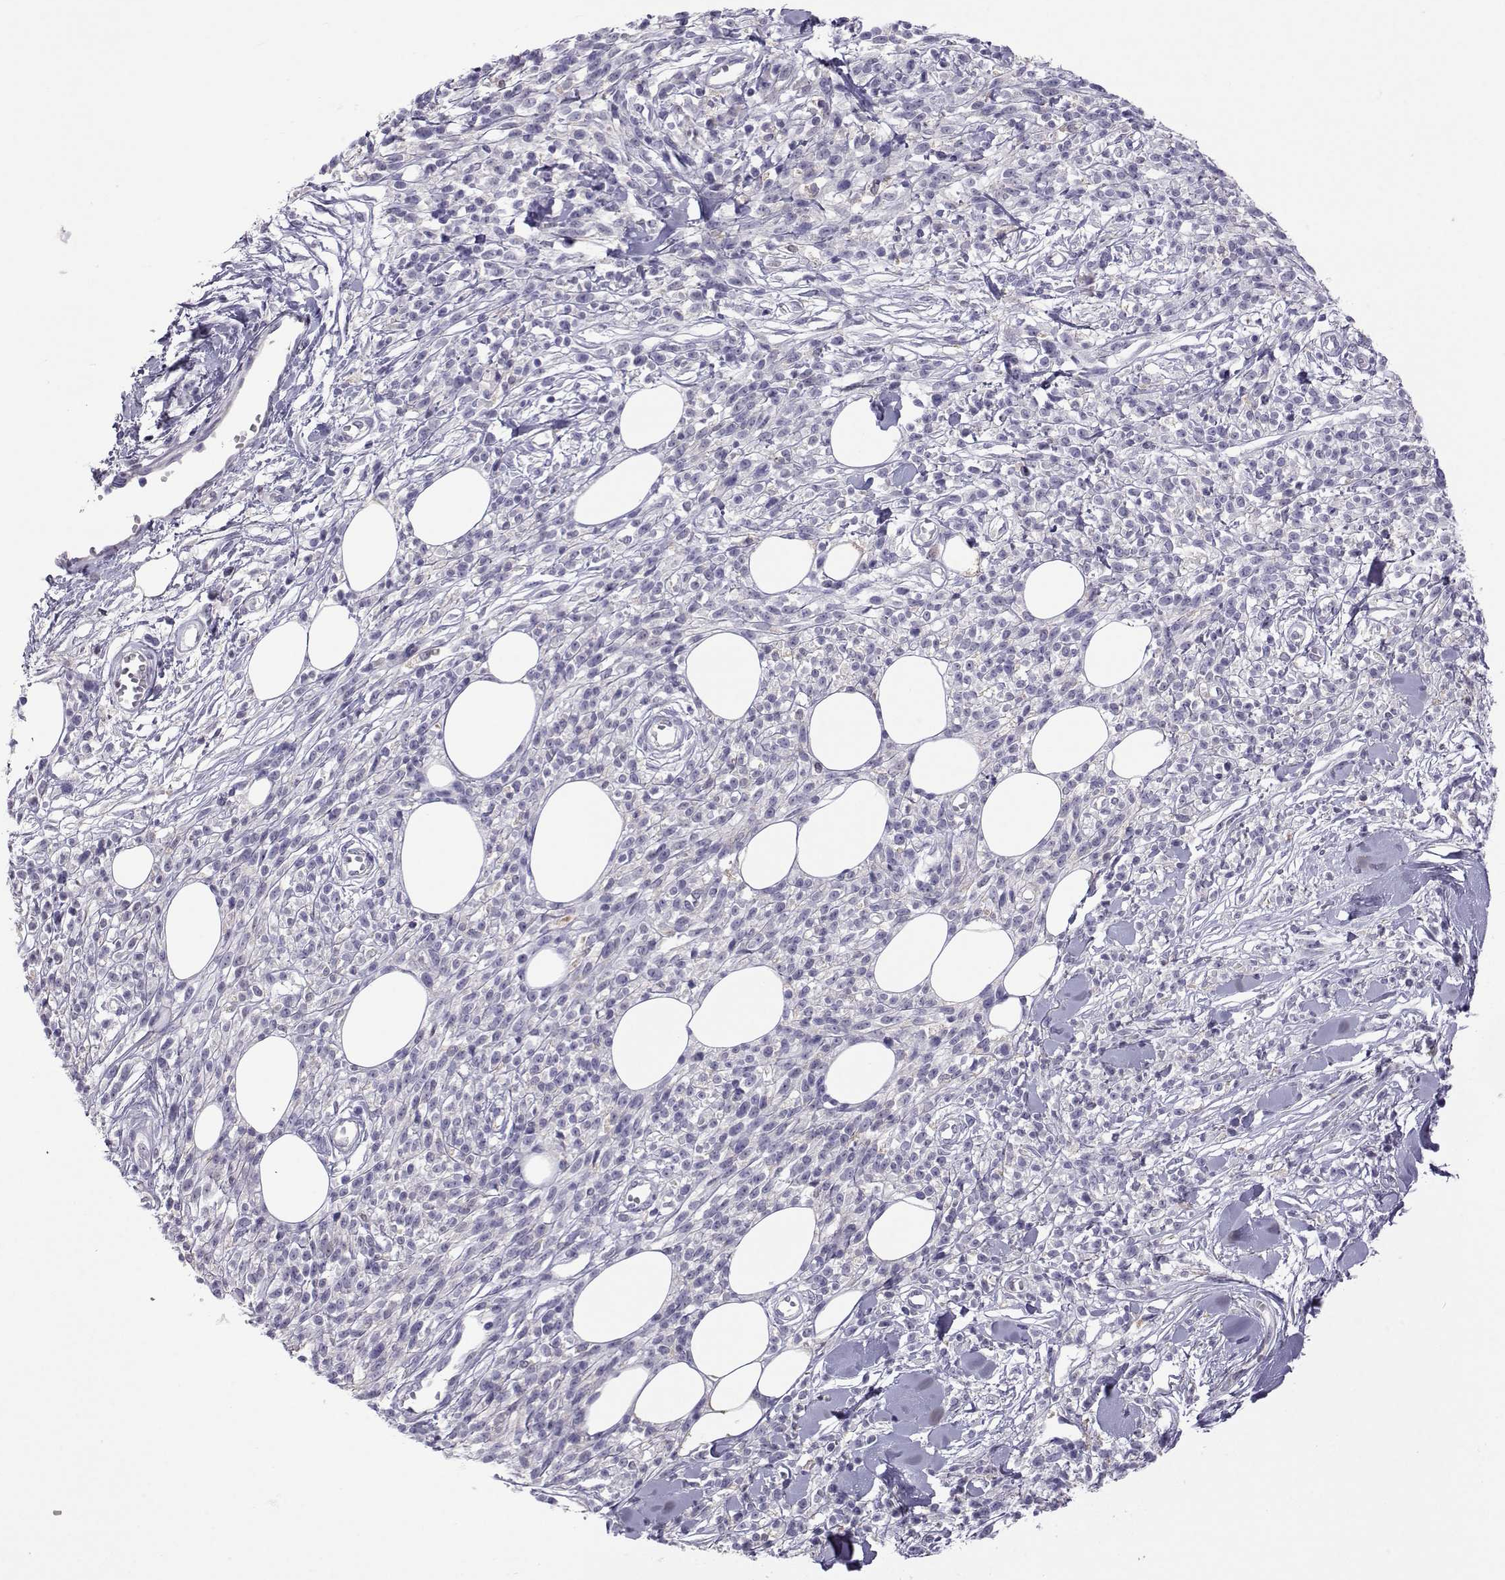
{"staining": {"intensity": "negative", "quantity": "none", "location": "none"}, "tissue": "melanoma", "cell_type": "Tumor cells", "image_type": "cancer", "snomed": [{"axis": "morphology", "description": "Malignant melanoma, NOS"}, {"axis": "topography", "description": "Skin"}, {"axis": "topography", "description": "Skin of trunk"}], "caption": "IHC histopathology image of neoplastic tissue: human melanoma stained with DAB (3,3'-diaminobenzidine) reveals no significant protein expression in tumor cells.", "gene": "COL22A1", "patient": {"sex": "male", "age": 74}}